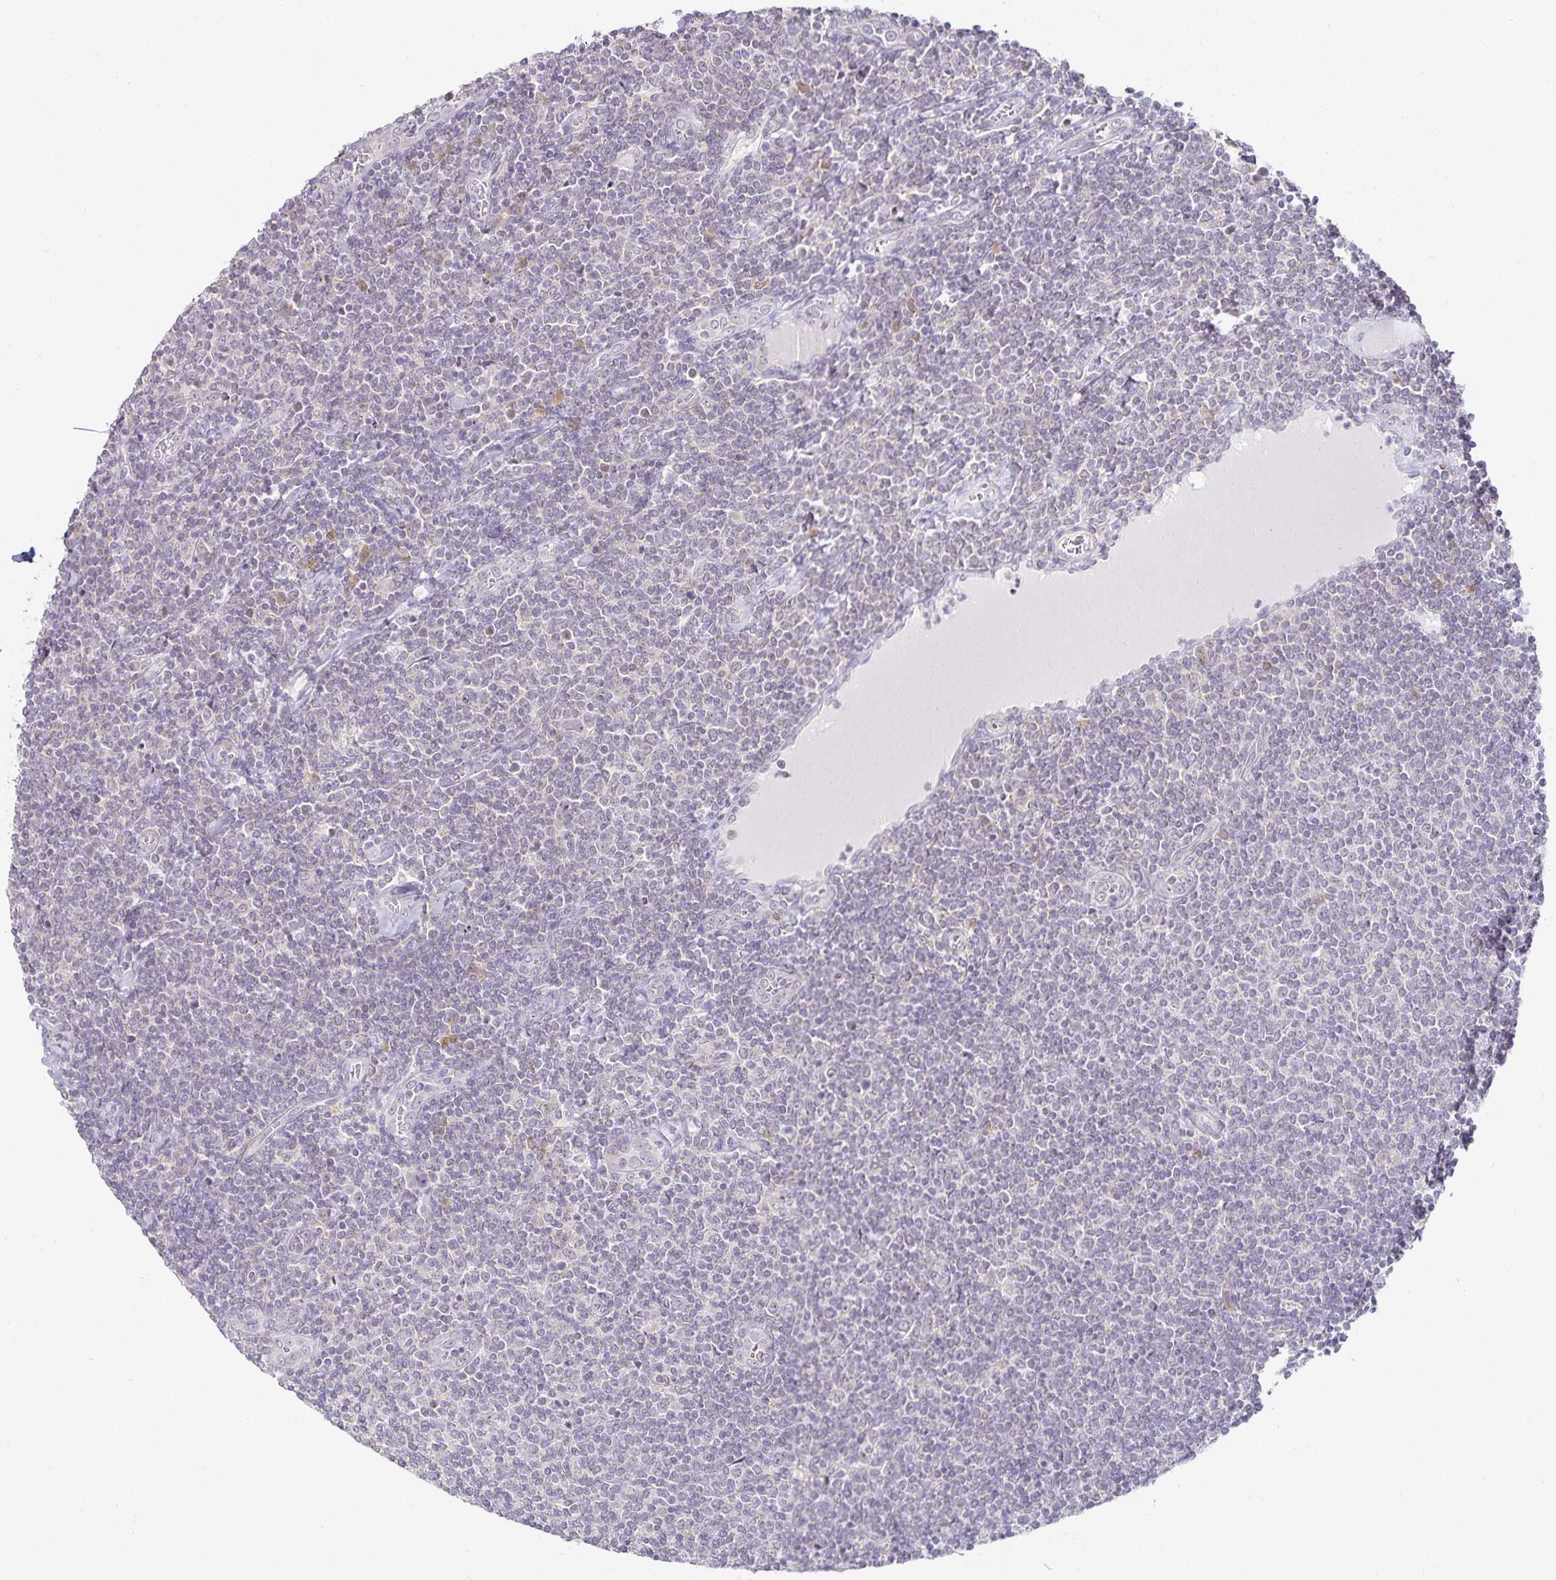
{"staining": {"intensity": "negative", "quantity": "none", "location": "none"}, "tissue": "lymphoma", "cell_type": "Tumor cells", "image_type": "cancer", "snomed": [{"axis": "morphology", "description": "Malignant lymphoma, non-Hodgkin's type, Low grade"}, {"axis": "topography", "description": "Lymph node"}], "caption": "An immunohistochemistry (IHC) photomicrograph of lymphoma is shown. There is no staining in tumor cells of lymphoma.", "gene": "GP2", "patient": {"sex": "male", "age": 52}}